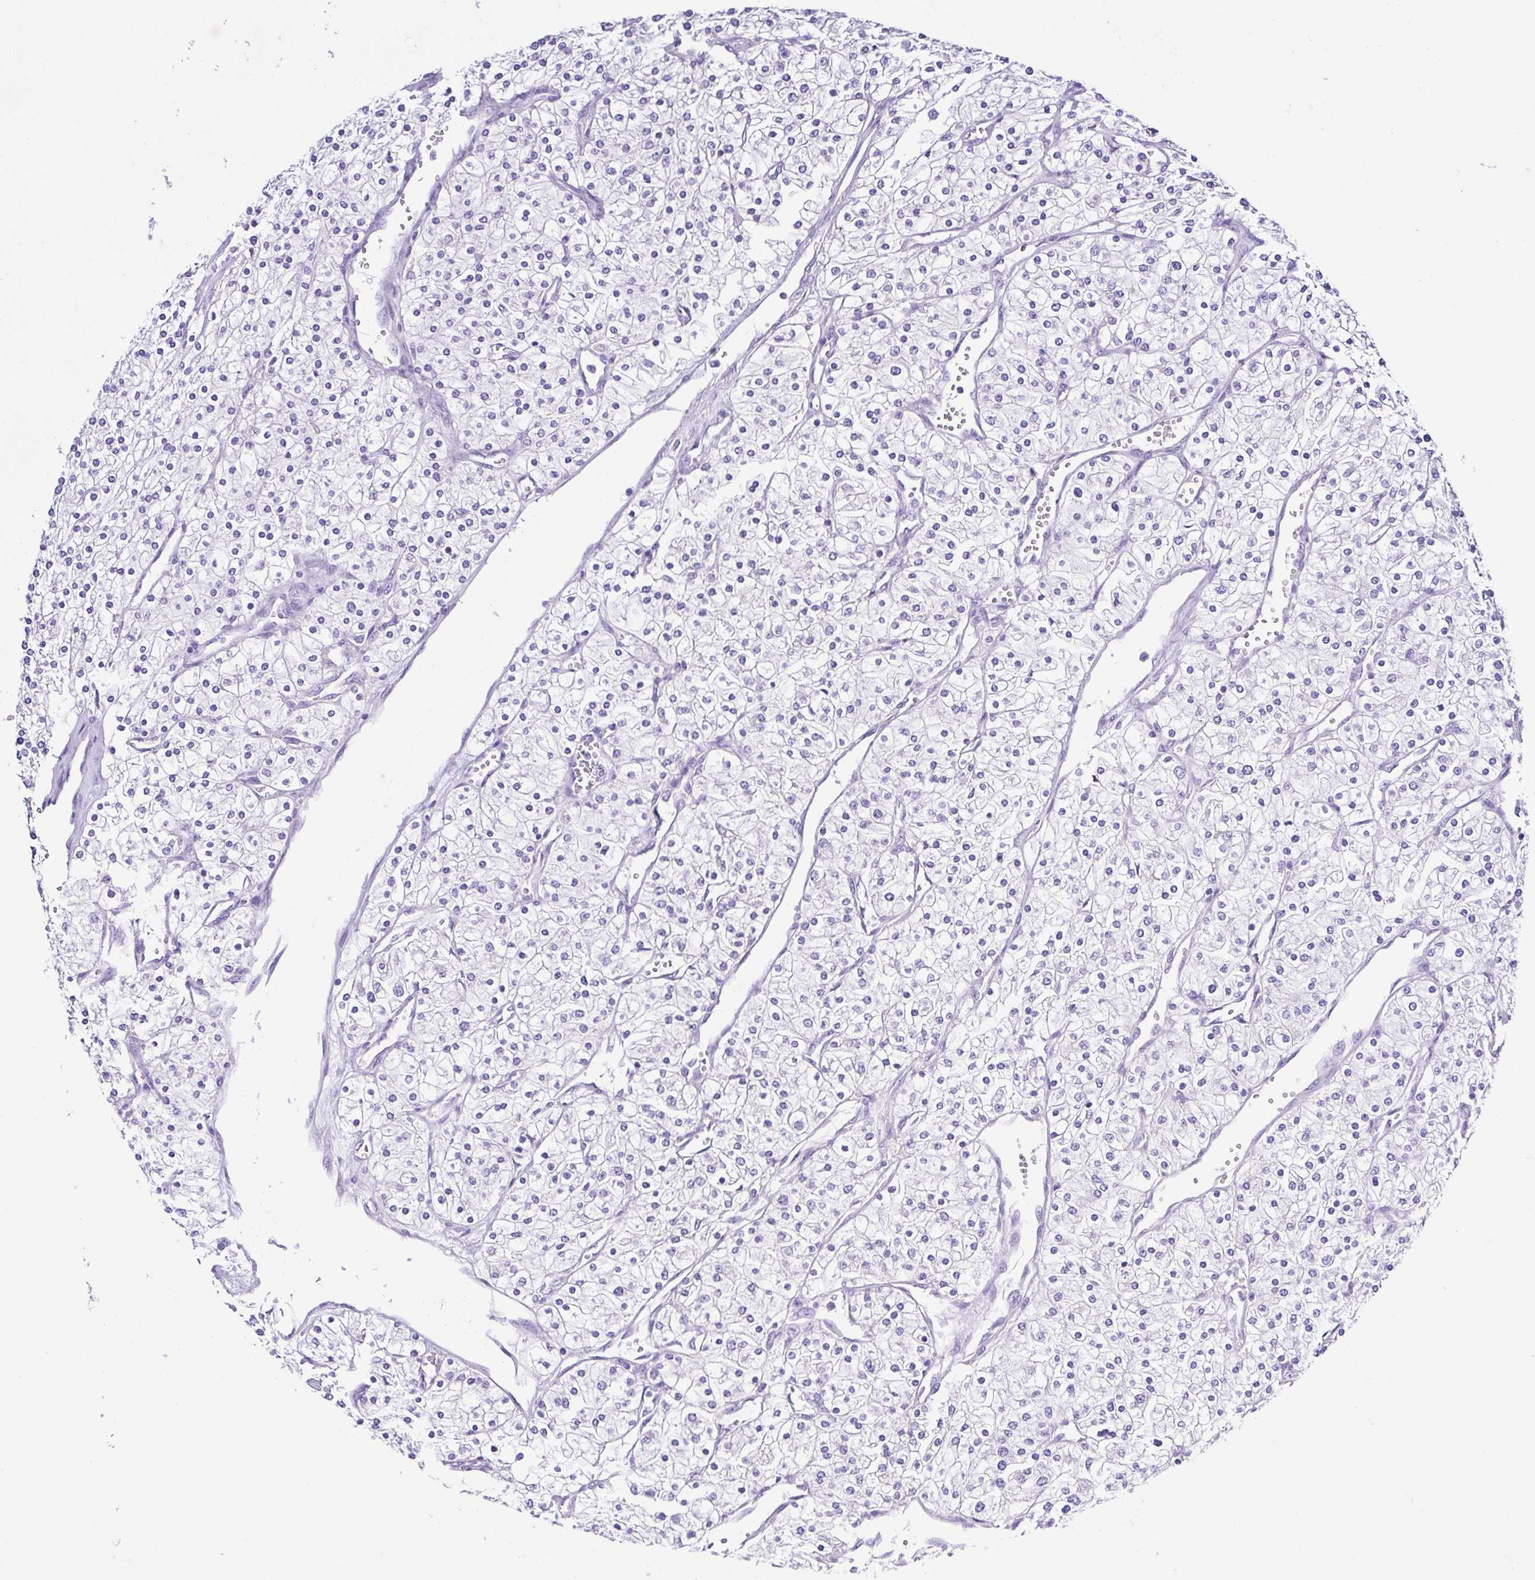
{"staining": {"intensity": "negative", "quantity": "none", "location": "none"}, "tissue": "renal cancer", "cell_type": "Tumor cells", "image_type": "cancer", "snomed": [{"axis": "morphology", "description": "Adenocarcinoma, NOS"}, {"axis": "topography", "description": "Kidney"}], "caption": "The photomicrograph exhibits no staining of tumor cells in renal cancer (adenocarcinoma).", "gene": "CD72", "patient": {"sex": "male", "age": 80}}